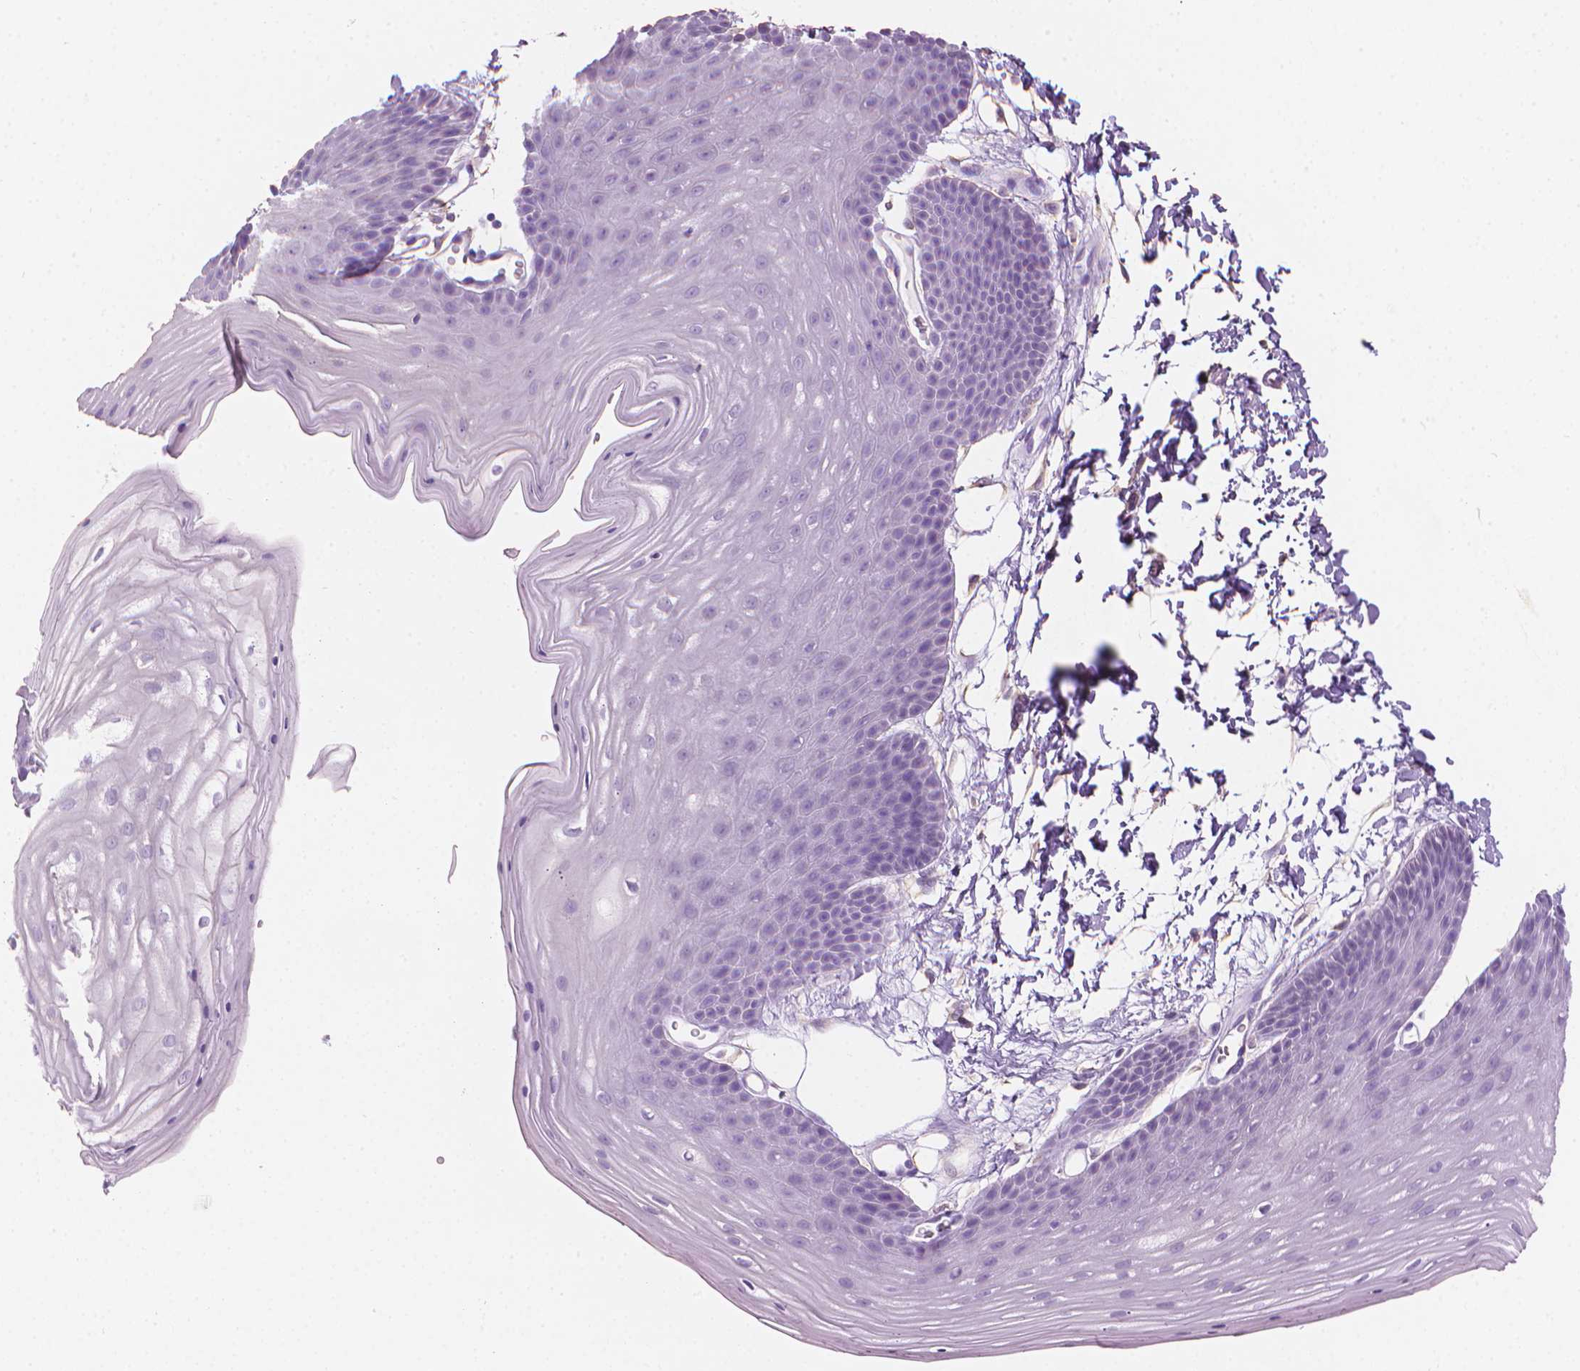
{"staining": {"intensity": "weak", "quantity": "<25%", "location": "cytoplasmic/membranous"}, "tissue": "skin", "cell_type": "Epidermal cells", "image_type": "normal", "snomed": [{"axis": "morphology", "description": "Normal tissue, NOS"}, {"axis": "topography", "description": "Anal"}], "caption": "High power microscopy micrograph of an IHC micrograph of unremarkable skin, revealing no significant expression in epidermal cells. (Brightfield microscopy of DAB IHC at high magnification).", "gene": "TTC29", "patient": {"sex": "male", "age": 53}}